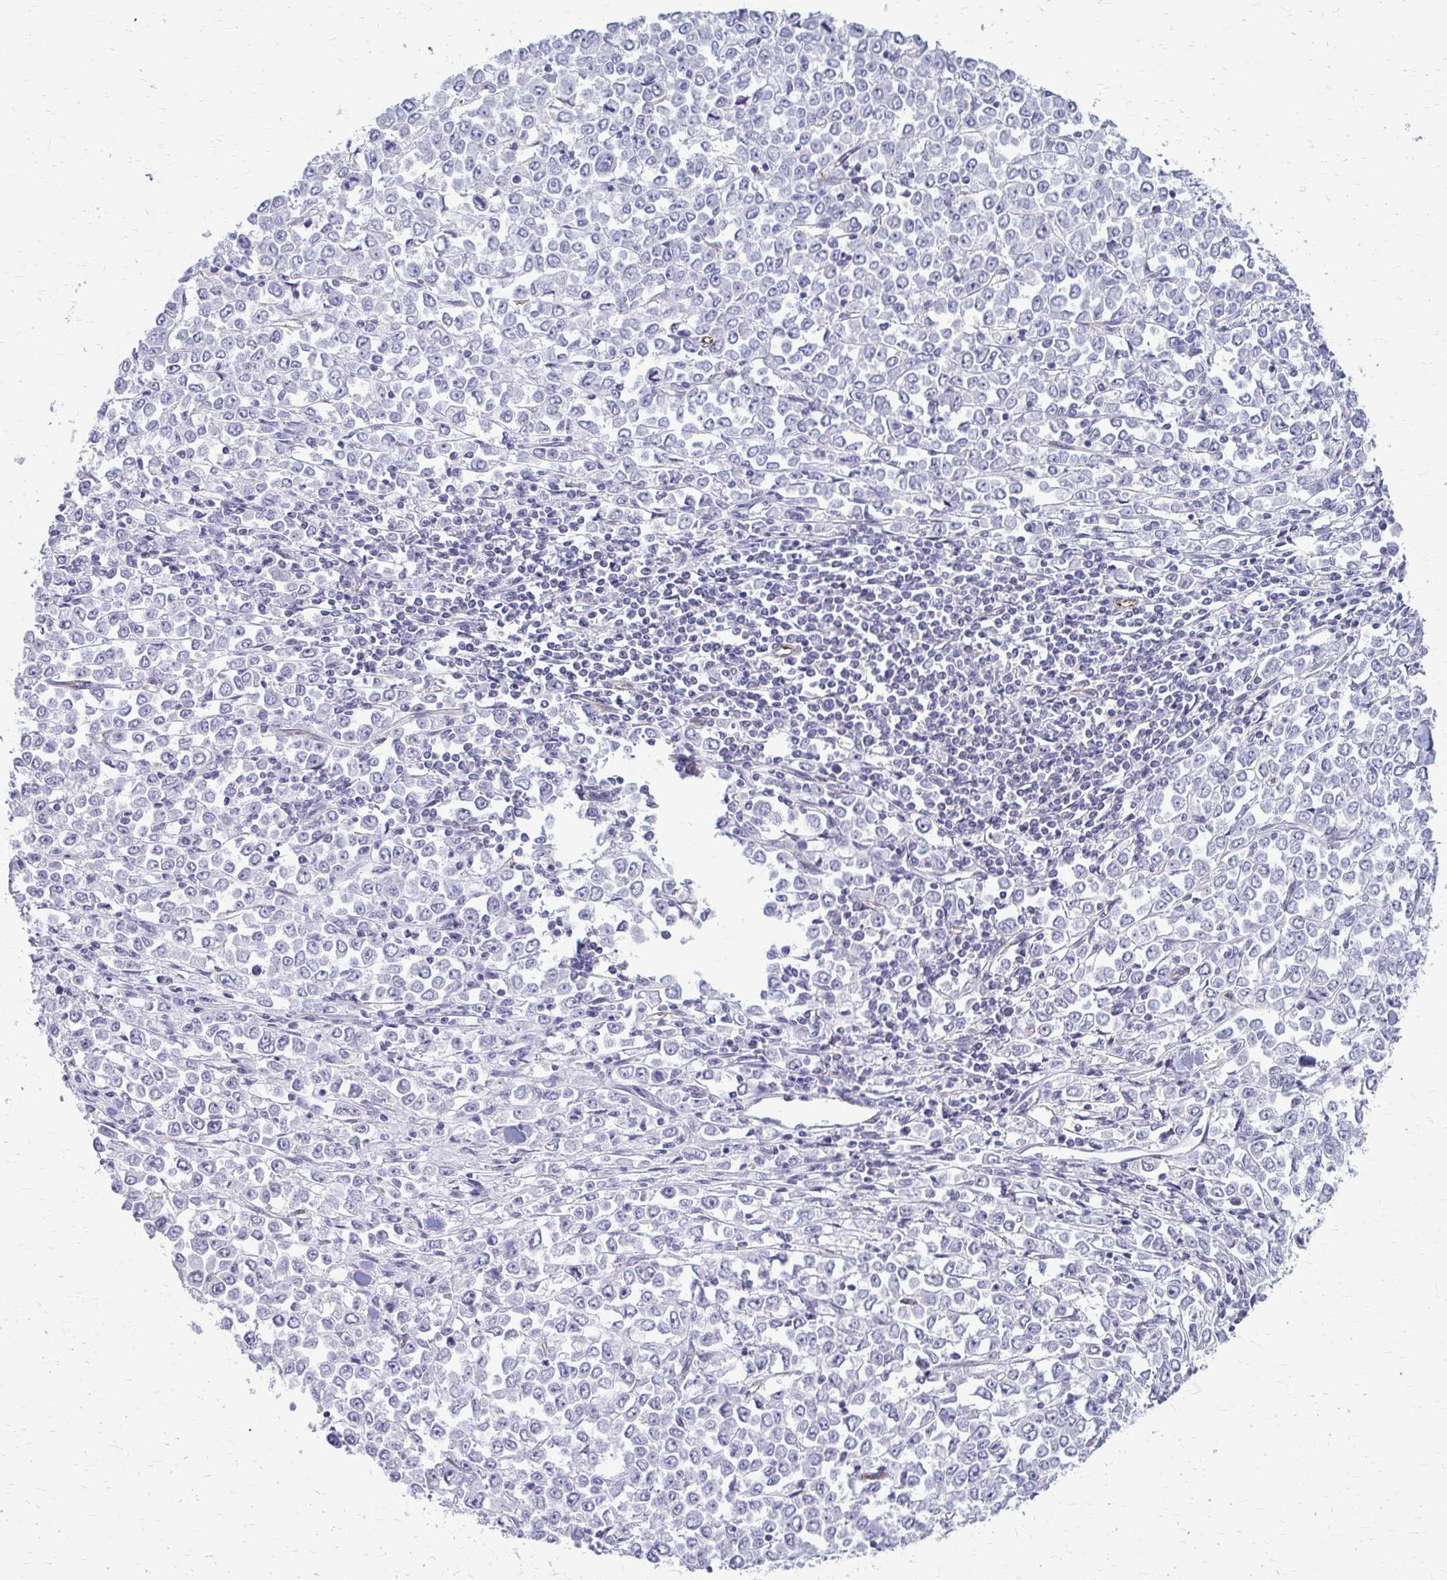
{"staining": {"intensity": "negative", "quantity": "none", "location": "none"}, "tissue": "stomach cancer", "cell_type": "Tumor cells", "image_type": "cancer", "snomed": [{"axis": "morphology", "description": "Adenocarcinoma, NOS"}, {"axis": "topography", "description": "Stomach, upper"}], "caption": "High magnification brightfield microscopy of stomach cancer (adenocarcinoma) stained with DAB (3,3'-diaminobenzidine) (brown) and counterstained with hematoxylin (blue): tumor cells show no significant positivity. Nuclei are stained in blue.", "gene": "DEPP1", "patient": {"sex": "male", "age": 70}}